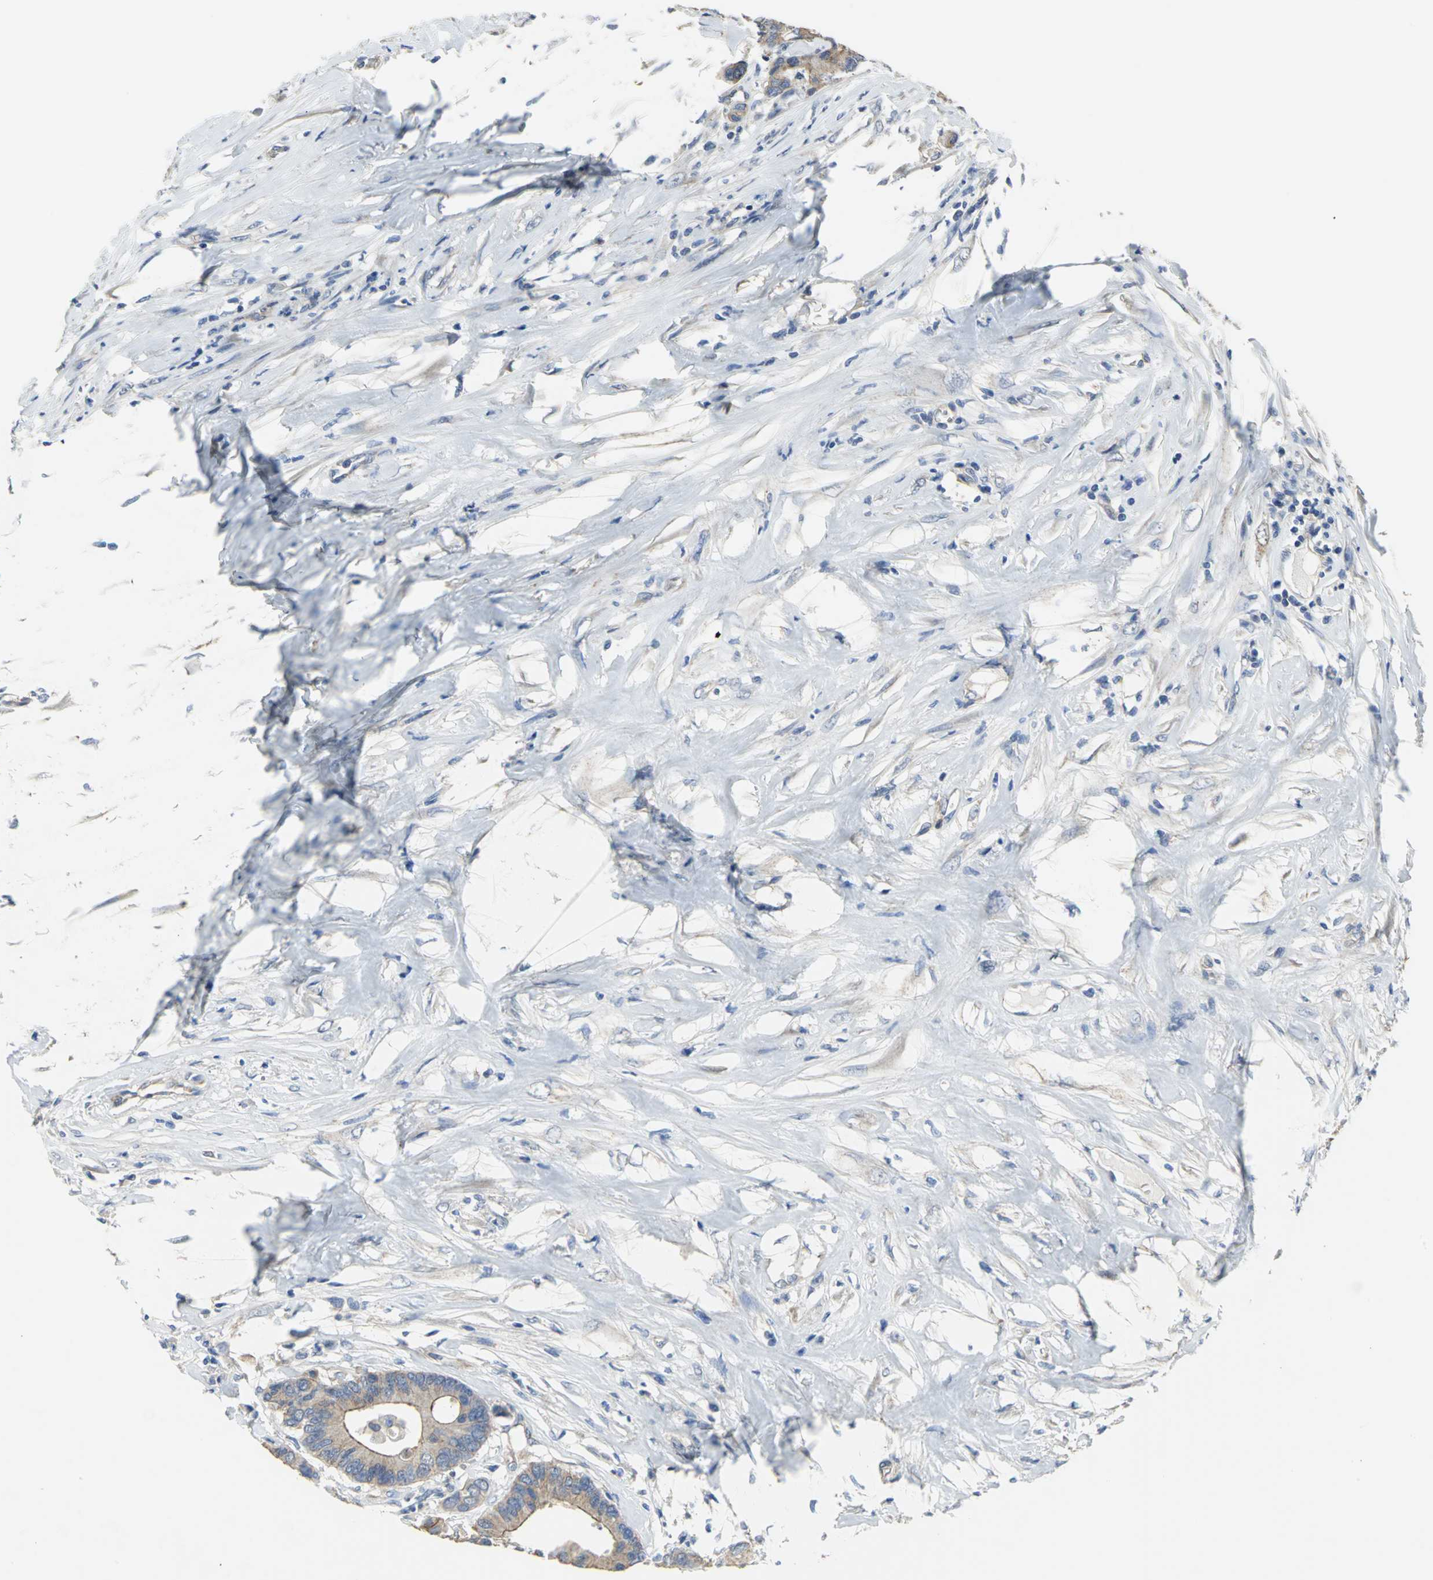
{"staining": {"intensity": "weak", "quantity": ">75%", "location": "cytoplasmic/membranous"}, "tissue": "colorectal cancer", "cell_type": "Tumor cells", "image_type": "cancer", "snomed": [{"axis": "morphology", "description": "Adenocarcinoma, NOS"}, {"axis": "topography", "description": "Rectum"}], "caption": "IHC staining of colorectal adenocarcinoma, which exhibits low levels of weak cytoplasmic/membranous staining in approximately >75% of tumor cells indicating weak cytoplasmic/membranous protein expression. The staining was performed using DAB (brown) for protein detection and nuclei were counterstained in hematoxylin (blue).", "gene": "HTR1F", "patient": {"sex": "male", "age": 55}}